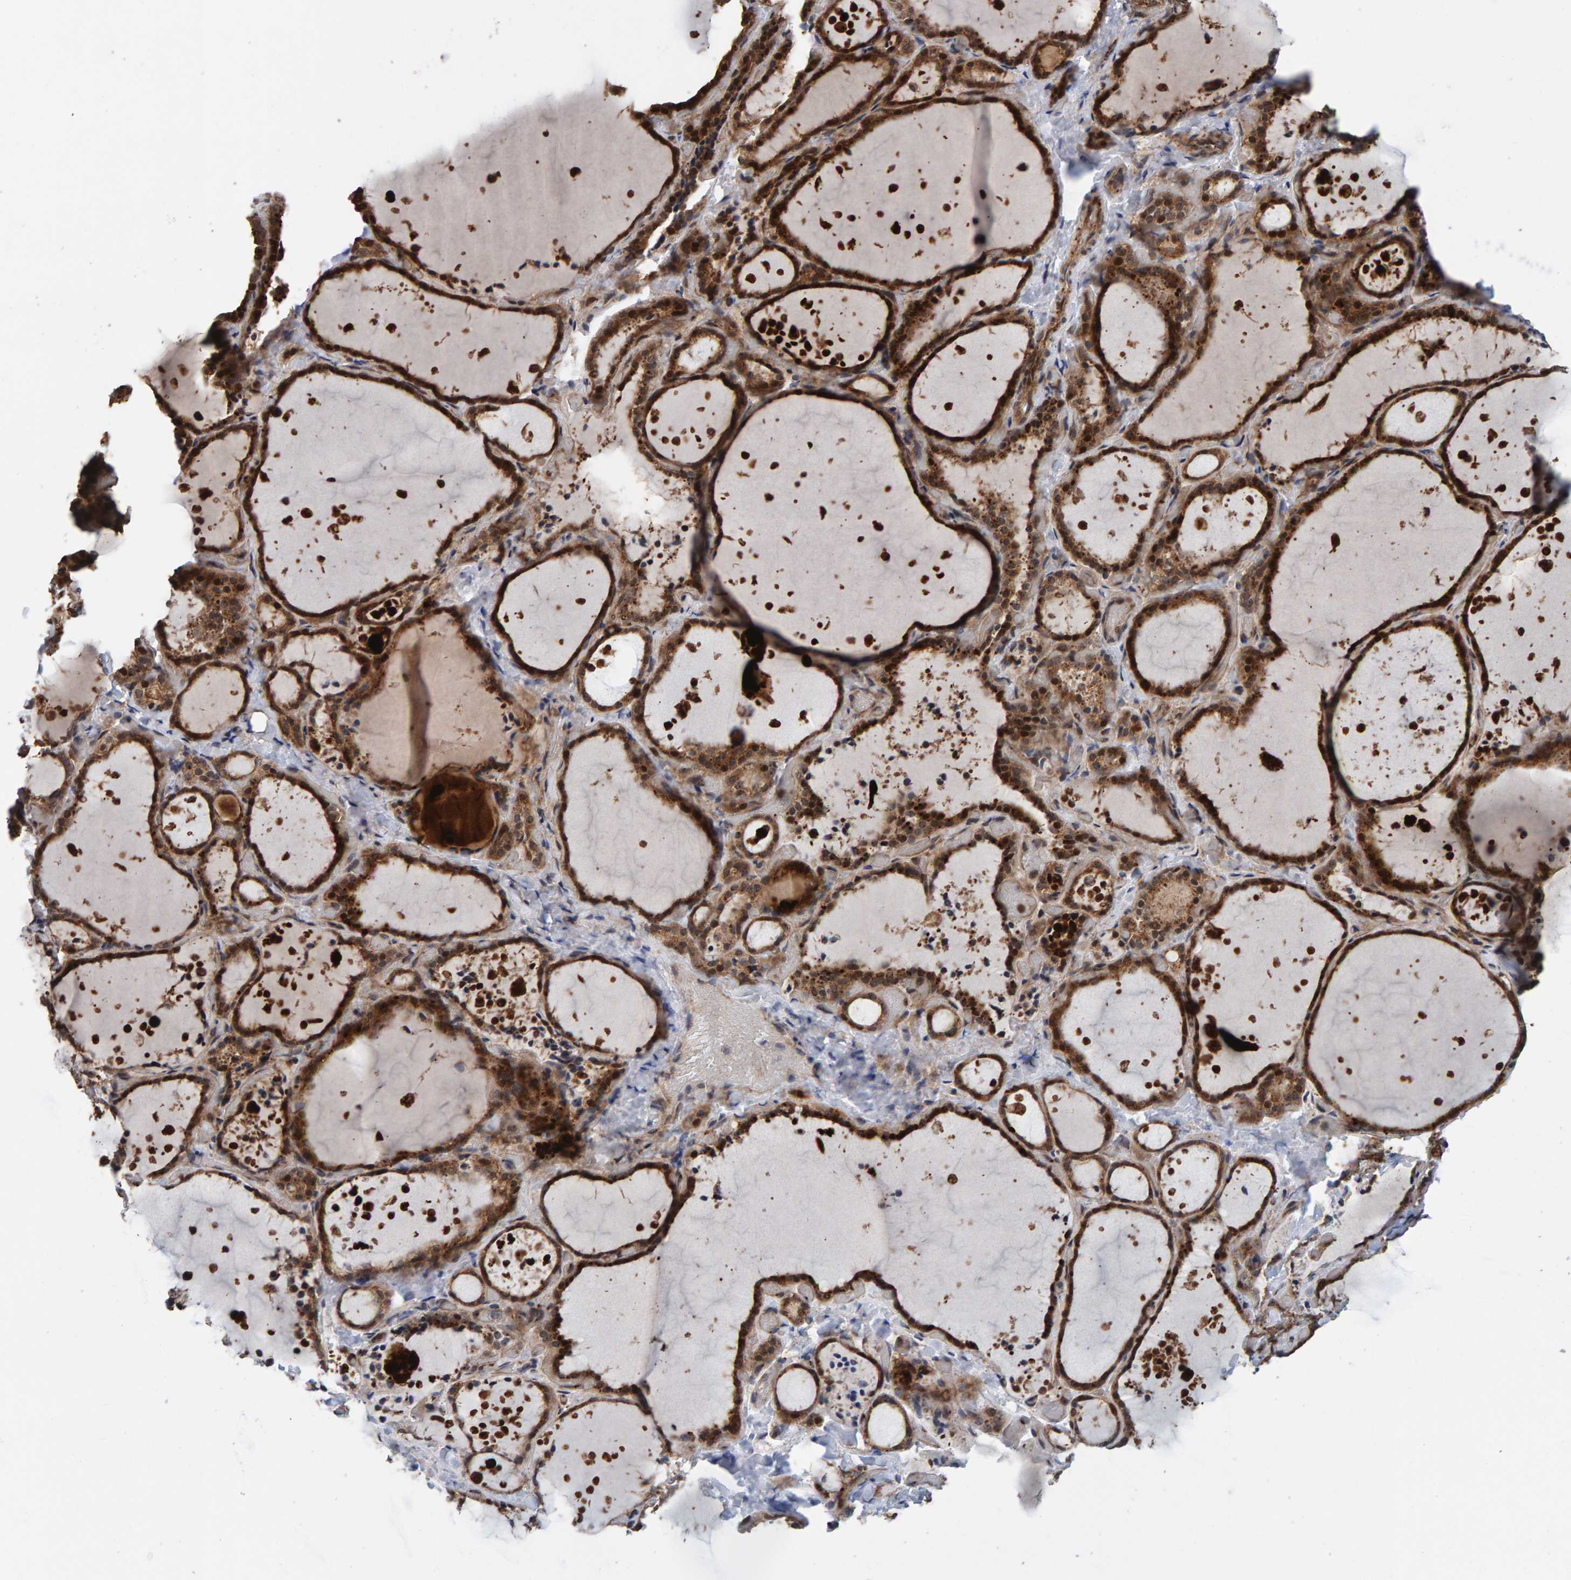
{"staining": {"intensity": "strong", "quantity": ">75%", "location": "cytoplasmic/membranous,nuclear"}, "tissue": "thyroid gland", "cell_type": "Glandular cells", "image_type": "normal", "snomed": [{"axis": "morphology", "description": "Normal tissue, NOS"}, {"axis": "topography", "description": "Thyroid gland"}], "caption": "Strong cytoplasmic/membranous,nuclear expression is appreciated in about >75% of glandular cells in benign thyroid gland. Using DAB (3,3'-diaminobenzidine) (brown) and hematoxylin (blue) stains, captured at high magnification using brightfield microscopy.", "gene": "CCDC25", "patient": {"sex": "female", "age": 44}}